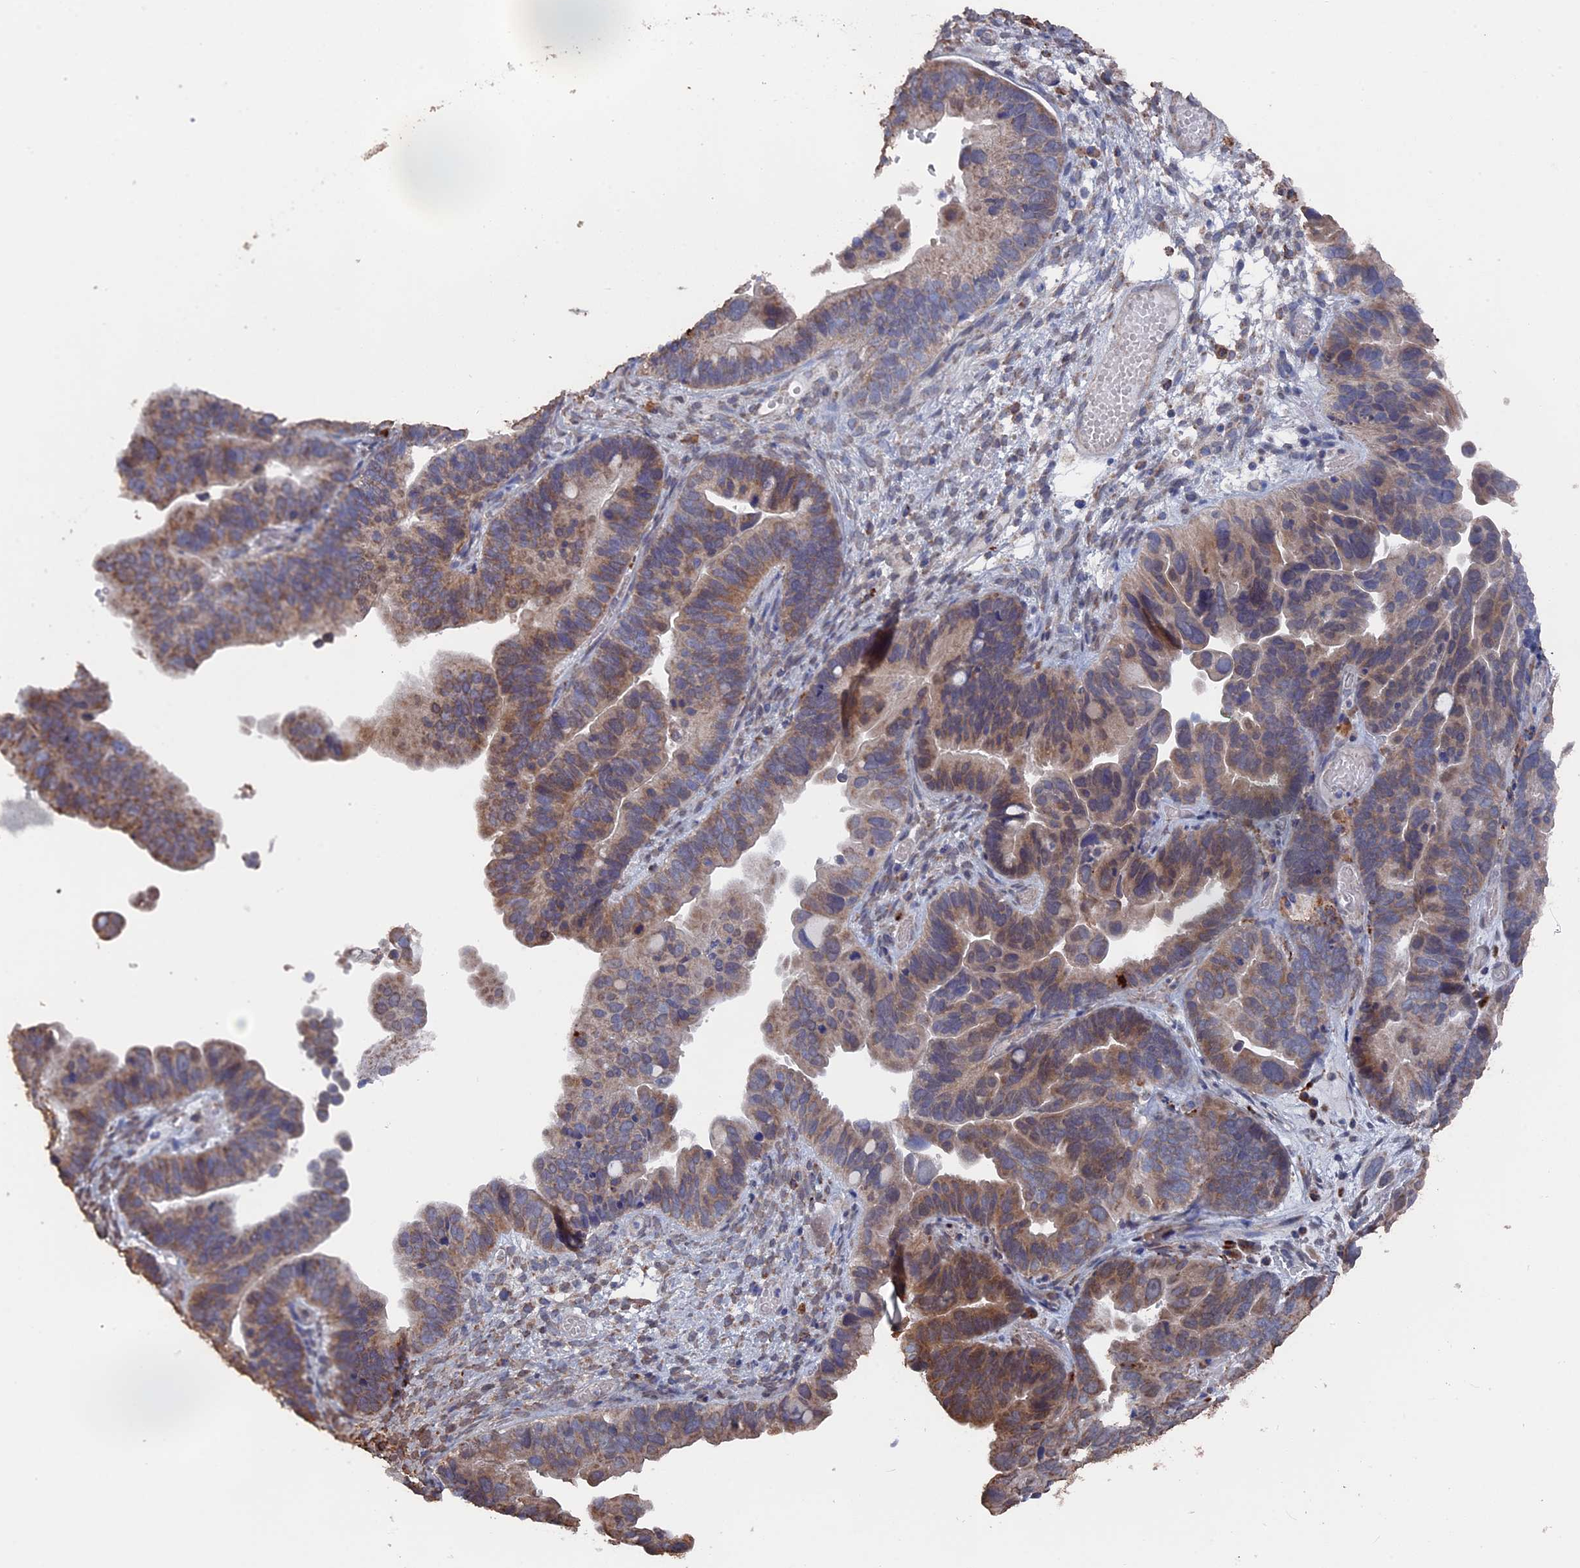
{"staining": {"intensity": "moderate", "quantity": "25%-75%", "location": "cytoplasmic/membranous"}, "tissue": "ovarian cancer", "cell_type": "Tumor cells", "image_type": "cancer", "snomed": [{"axis": "morphology", "description": "Cystadenocarcinoma, serous, NOS"}, {"axis": "topography", "description": "Ovary"}], "caption": "A medium amount of moderate cytoplasmic/membranous expression is seen in about 25%-75% of tumor cells in serous cystadenocarcinoma (ovarian) tissue.", "gene": "SMG9", "patient": {"sex": "female", "age": 56}}